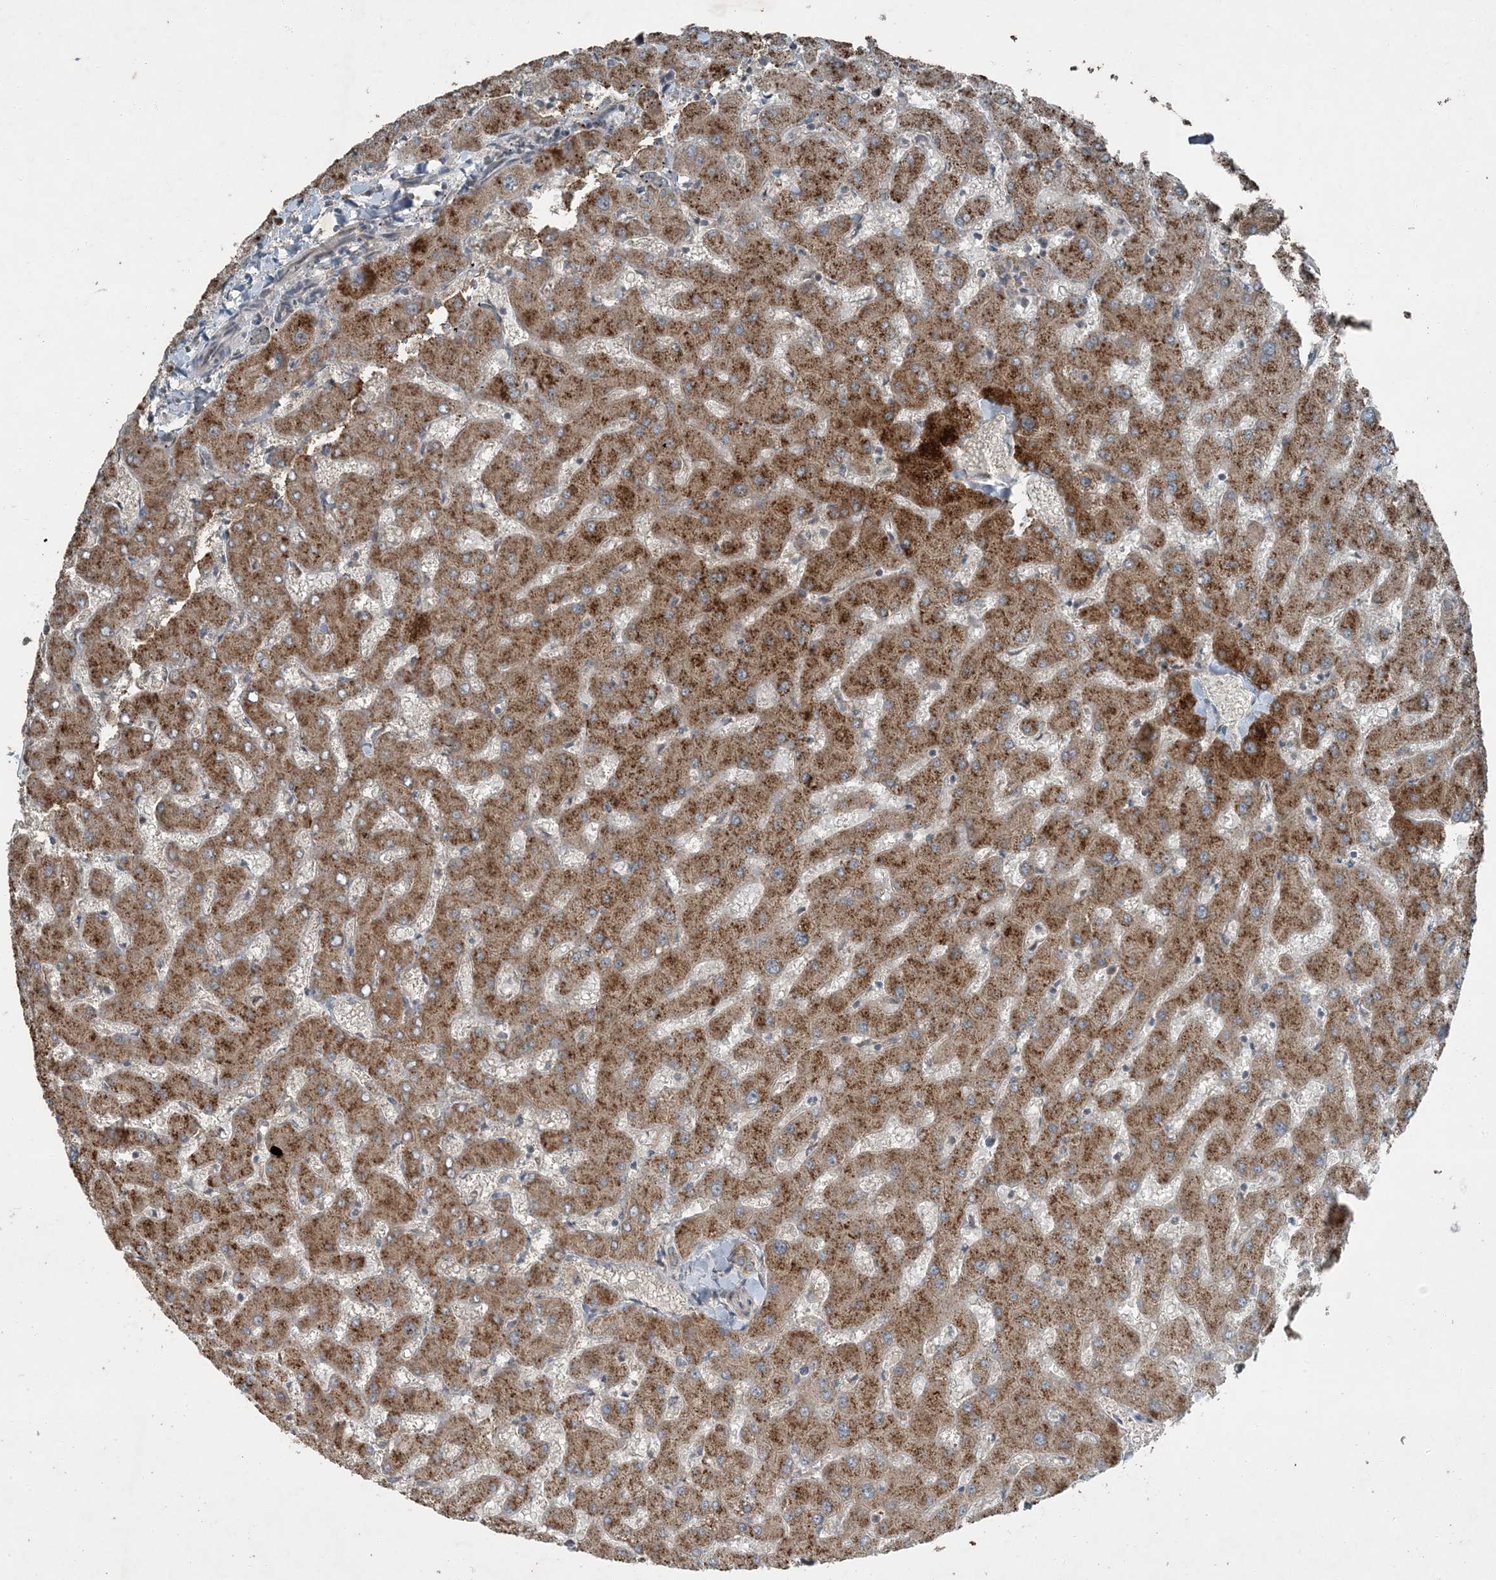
{"staining": {"intensity": "moderate", "quantity": ">75%", "location": "cytoplasmic/membranous"}, "tissue": "liver", "cell_type": "Cholangiocytes", "image_type": "normal", "snomed": [{"axis": "morphology", "description": "Normal tissue, NOS"}, {"axis": "topography", "description": "Liver"}], "caption": "Protein staining displays moderate cytoplasmic/membranous positivity in about >75% of cholangiocytes in unremarkable liver. The staining is performed using DAB (3,3'-diaminobenzidine) brown chromogen to label protein expression. The nuclei are counter-stained blue using hematoxylin.", "gene": "MDN1", "patient": {"sex": "female", "age": 63}}